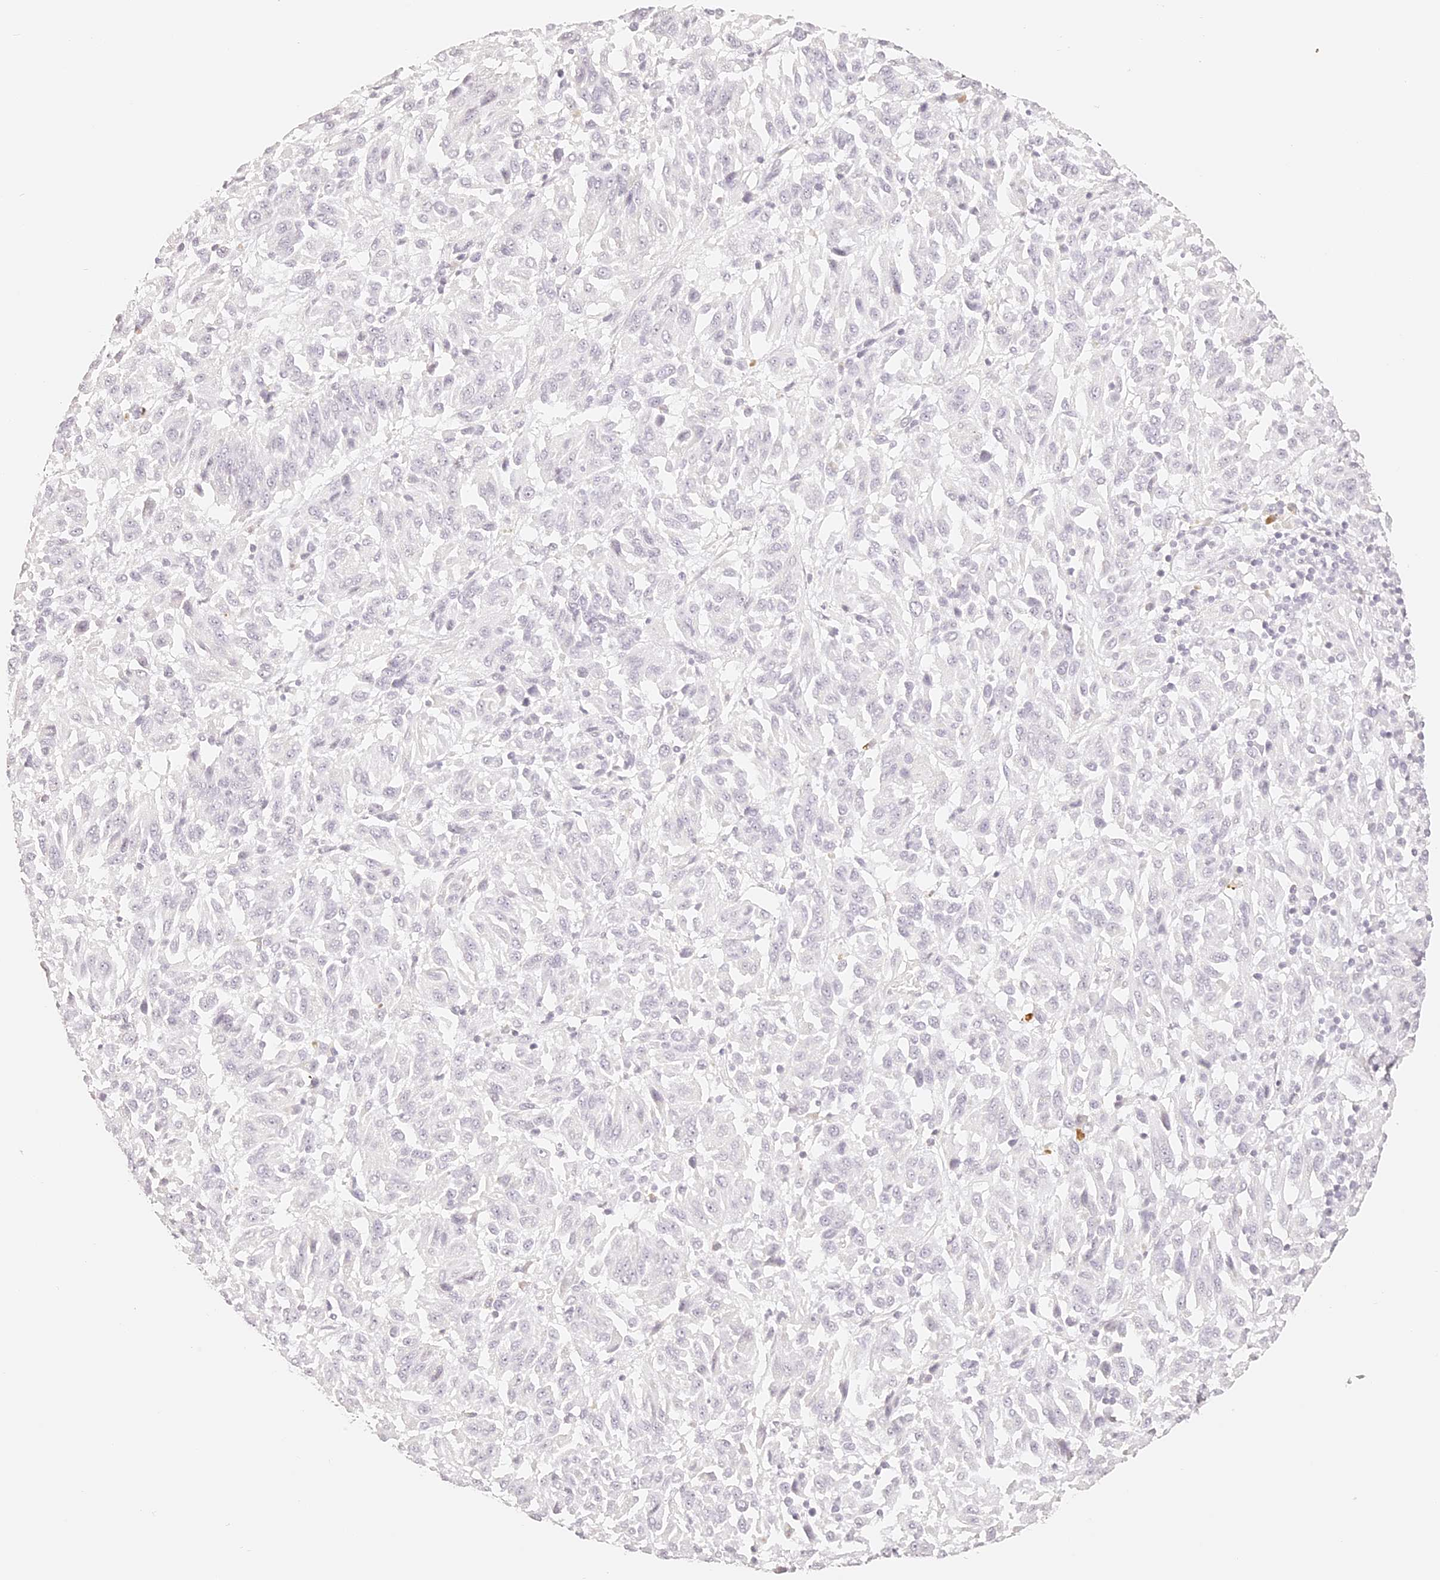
{"staining": {"intensity": "negative", "quantity": "none", "location": "none"}, "tissue": "melanoma", "cell_type": "Tumor cells", "image_type": "cancer", "snomed": [{"axis": "morphology", "description": "Malignant melanoma, NOS"}, {"axis": "topography", "description": "Skin"}], "caption": "This is an immunohistochemistry histopathology image of human malignant melanoma. There is no expression in tumor cells.", "gene": "TRIM45", "patient": {"sex": "female", "age": 82}}